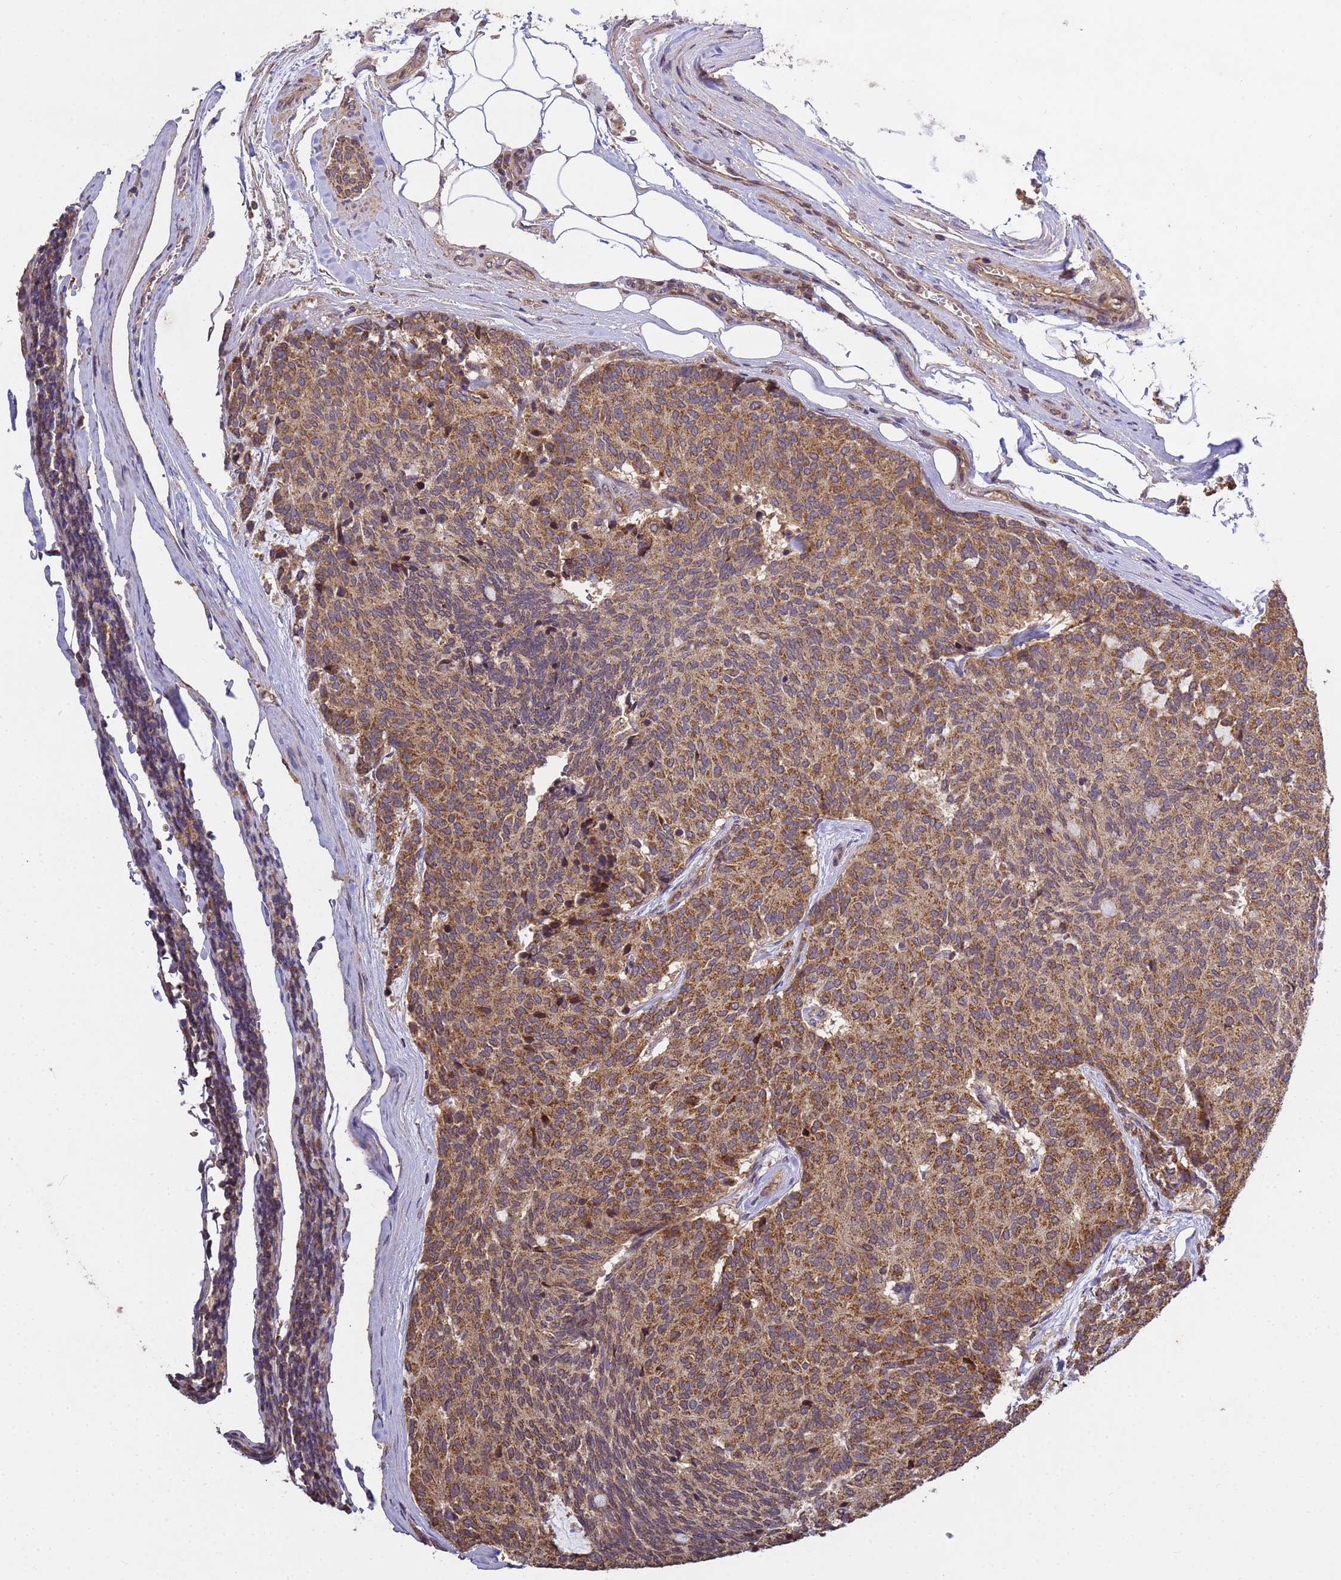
{"staining": {"intensity": "moderate", "quantity": ">75%", "location": "cytoplasmic/membranous"}, "tissue": "carcinoid", "cell_type": "Tumor cells", "image_type": "cancer", "snomed": [{"axis": "morphology", "description": "Carcinoid, malignant, NOS"}, {"axis": "topography", "description": "Pancreas"}], "caption": "Moderate cytoplasmic/membranous positivity for a protein is present in about >75% of tumor cells of carcinoid using IHC.", "gene": "P2RX7", "patient": {"sex": "female", "age": 54}}